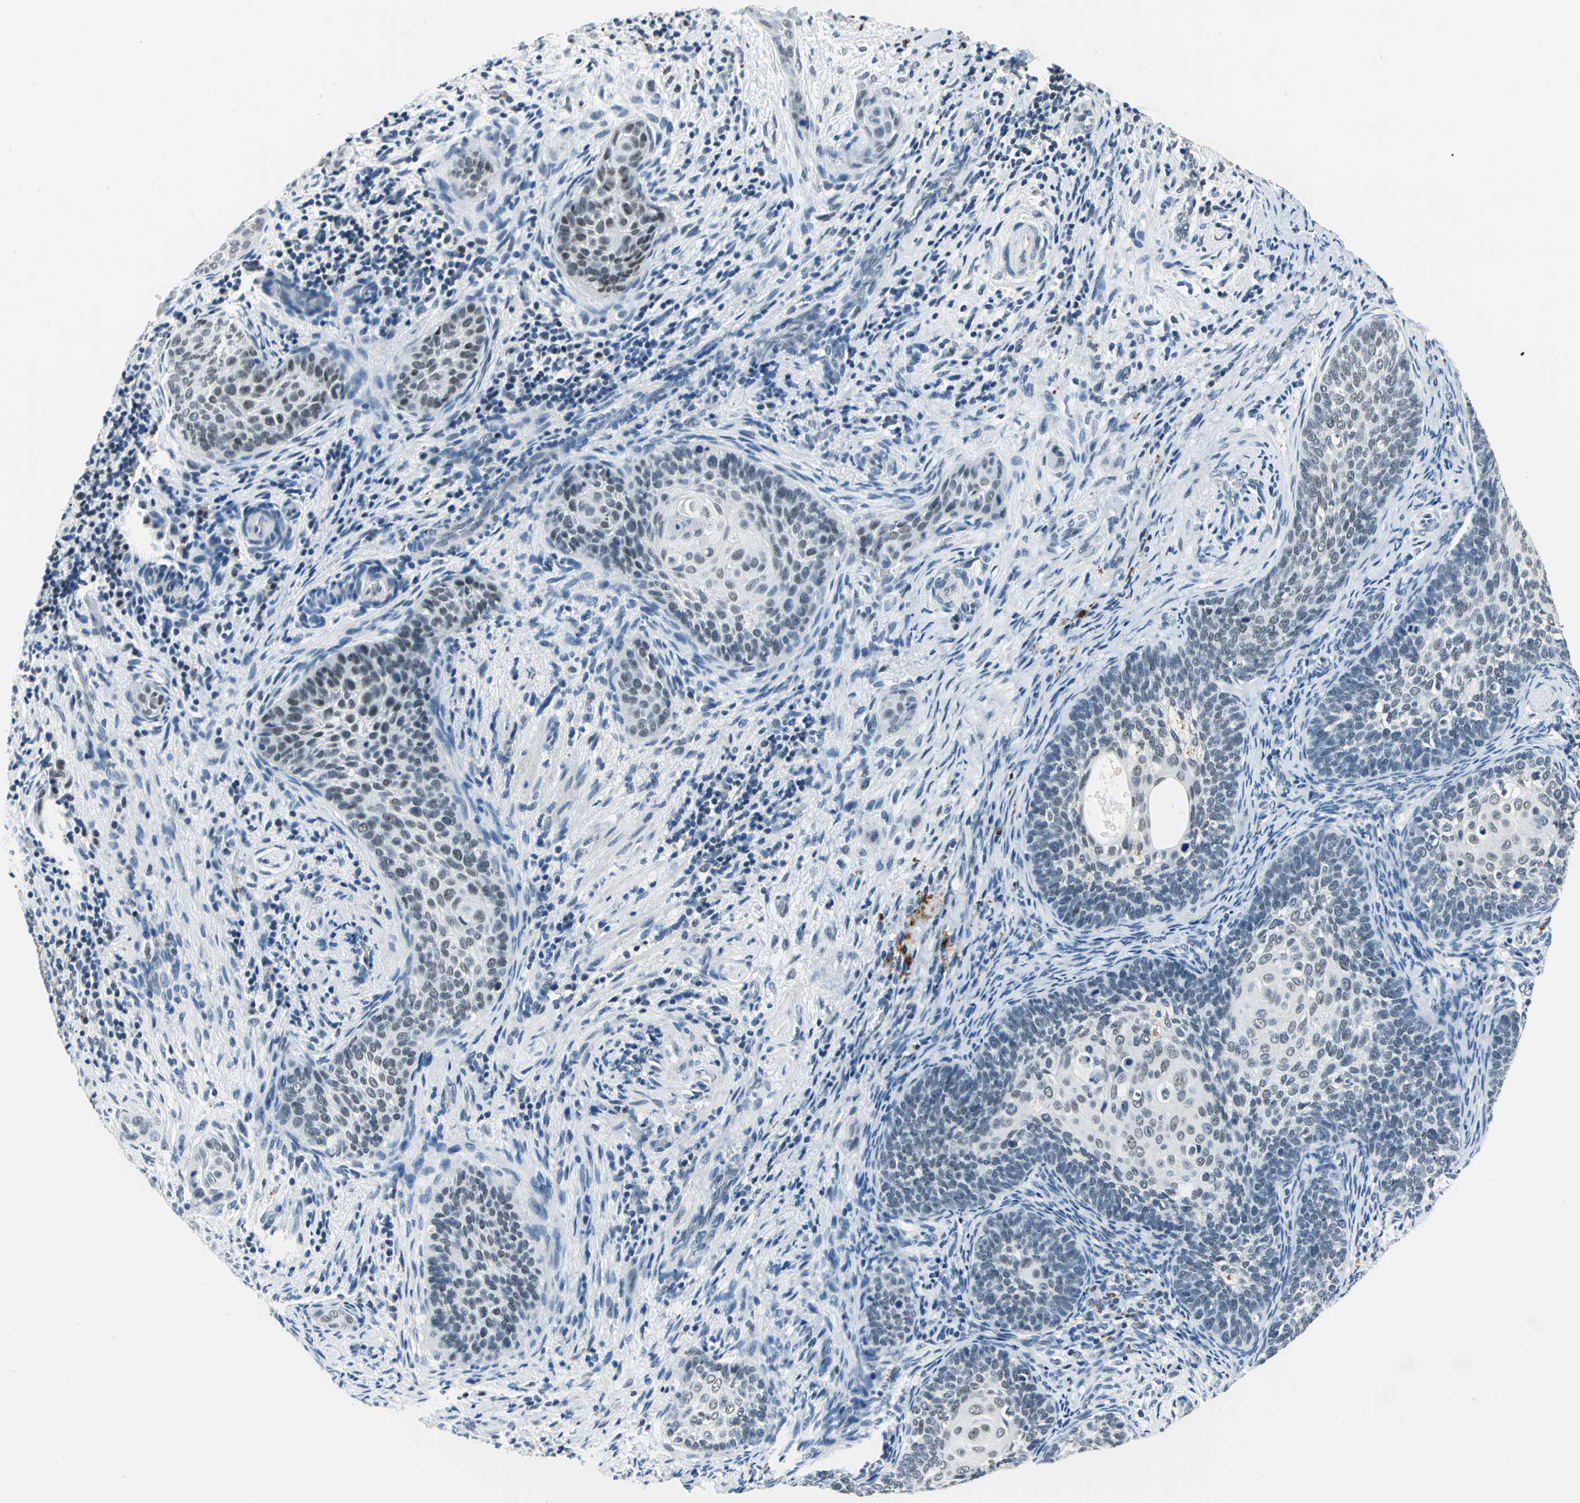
{"staining": {"intensity": "weak", "quantity": "25%-75%", "location": "nuclear"}, "tissue": "cervical cancer", "cell_type": "Tumor cells", "image_type": "cancer", "snomed": [{"axis": "morphology", "description": "Squamous cell carcinoma, NOS"}, {"axis": "topography", "description": "Cervix"}], "caption": "Cervical cancer stained with a protein marker shows weak staining in tumor cells.", "gene": "RAD17", "patient": {"sex": "female", "age": 33}}